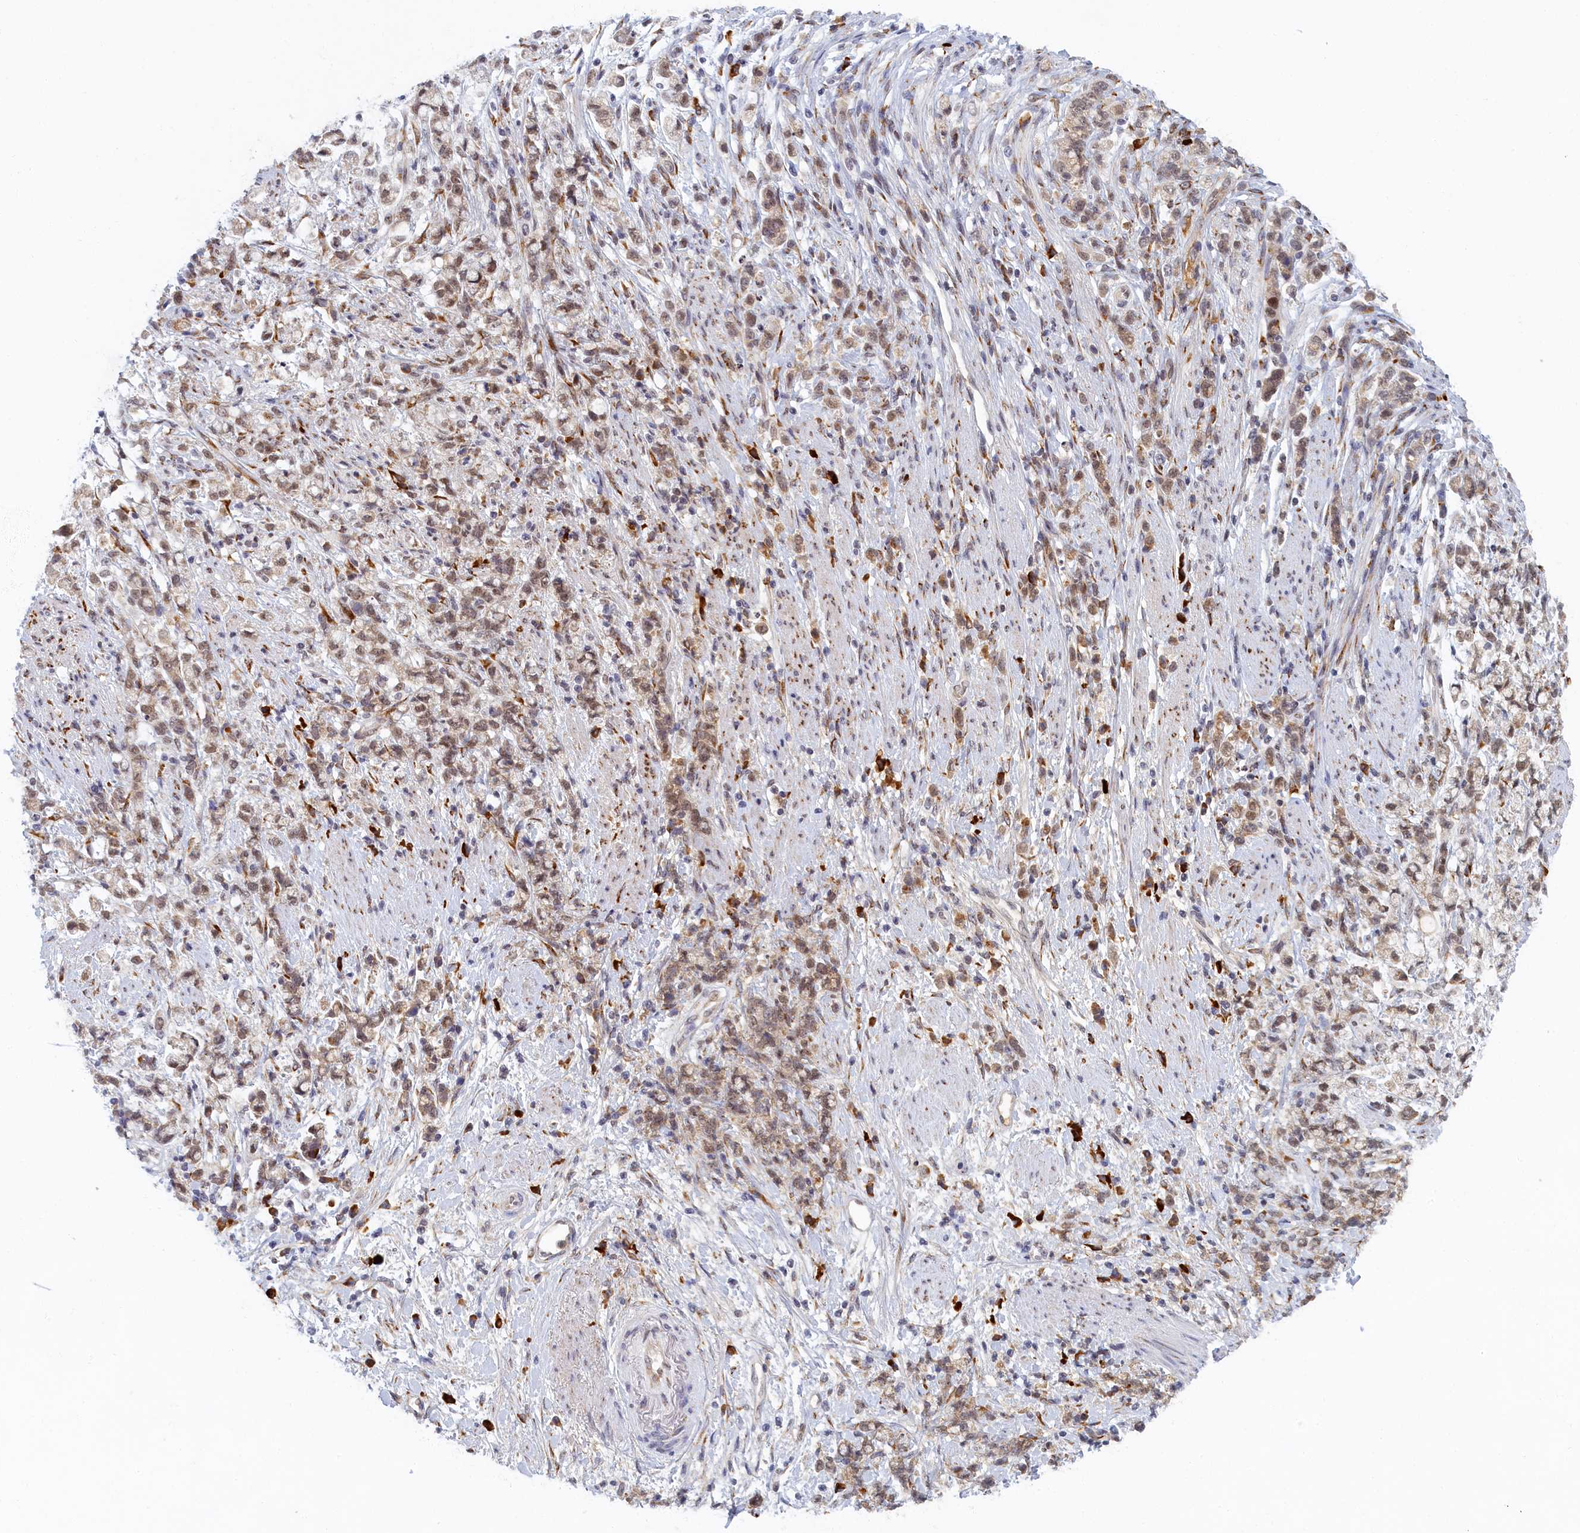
{"staining": {"intensity": "moderate", "quantity": "25%-75%", "location": "cytoplasmic/membranous,nuclear"}, "tissue": "stomach cancer", "cell_type": "Tumor cells", "image_type": "cancer", "snomed": [{"axis": "morphology", "description": "Adenocarcinoma, NOS"}, {"axis": "topography", "description": "Stomach"}], "caption": "A high-resolution photomicrograph shows immunohistochemistry staining of stomach cancer (adenocarcinoma), which demonstrates moderate cytoplasmic/membranous and nuclear staining in approximately 25%-75% of tumor cells. (Brightfield microscopy of DAB IHC at high magnification).", "gene": "DNAJC17", "patient": {"sex": "female", "age": 60}}